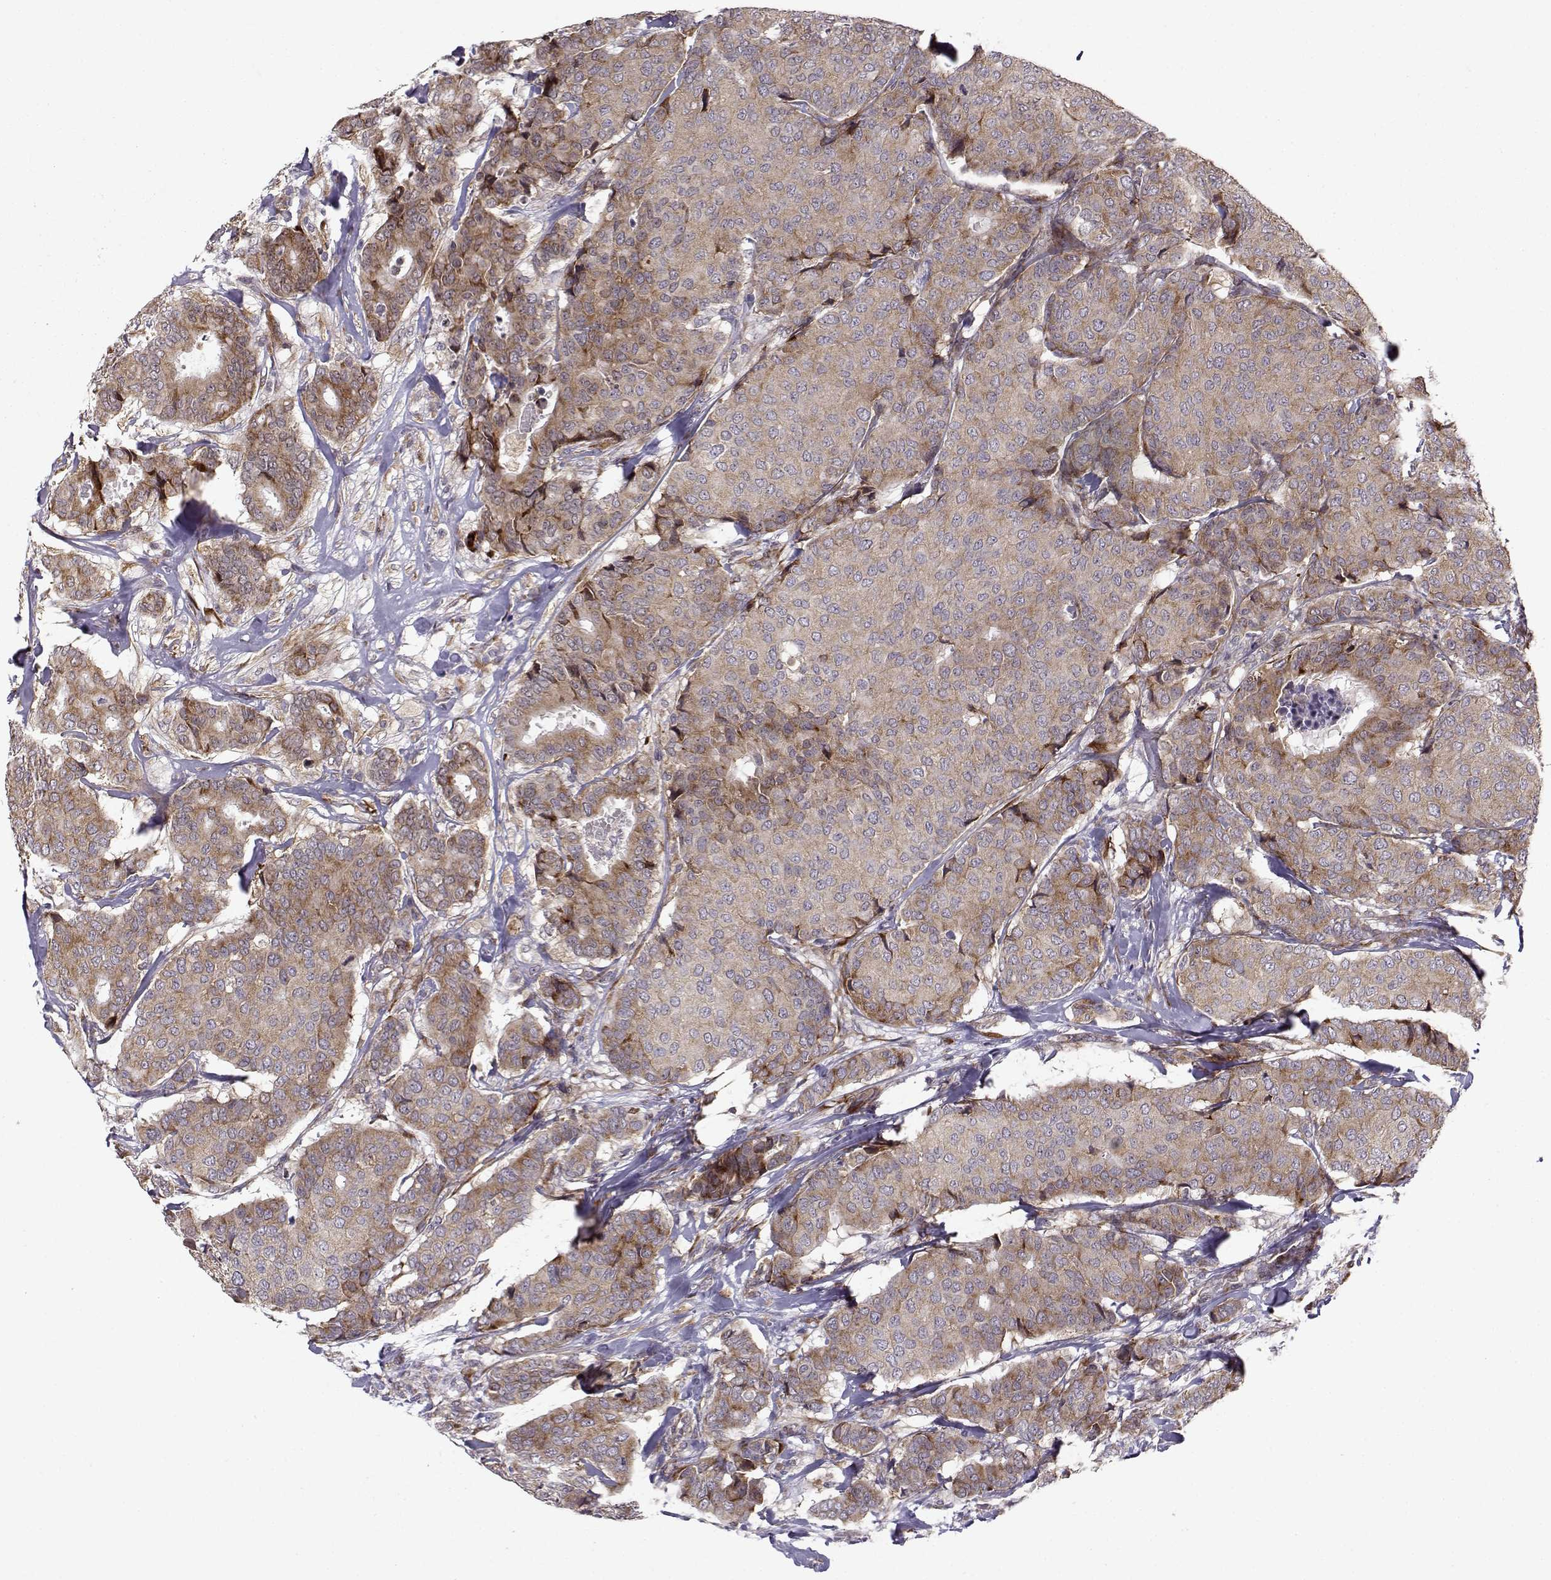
{"staining": {"intensity": "weak", "quantity": ">75%", "location": "cytoplasmic/membranous"}, "tissue": "breast cancer", "cell_type": "Tumor cells", "image_type": "cancer", "snomed": [{"axis": "morphology", "description": "Duct carcinoma"}, {"axis": "topography", "description": "Breast"}], "caption": "High-magnification brightfield microscopy of infiltrating ductal carcinoma (breast) stained with DAB (3,3'-diaminobenzidine) (brown) and counterstained with hematoxylin (blue). tumor cells exhibit weak cytoplasmic/membranous expression is present in about>75% of cells. (Brightfield microscopy of DAB IHC at high magnification).", "gene": "RPL31", "patient": {"sex": "female", "age": 75}}